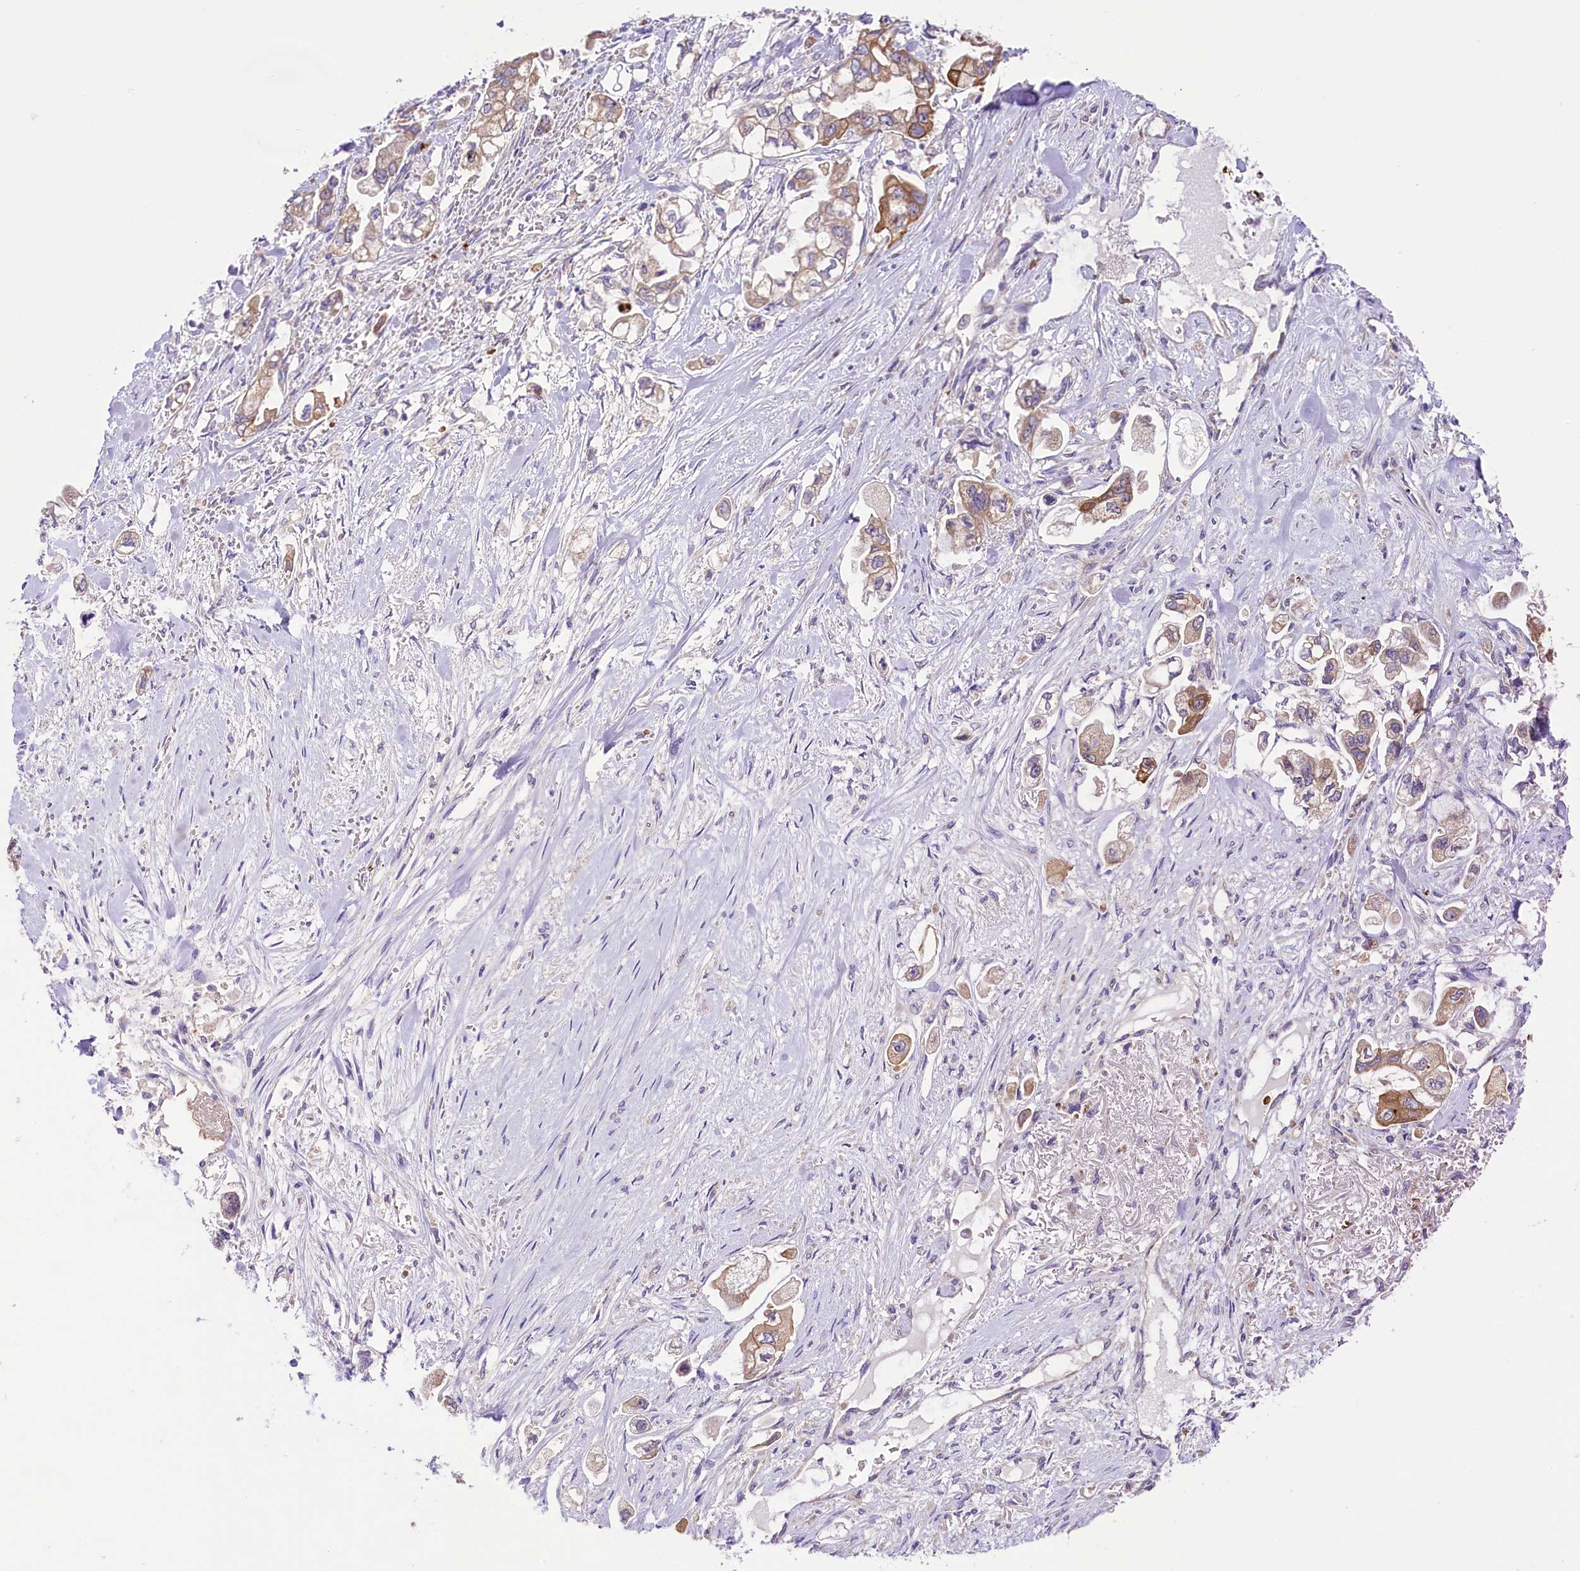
{"staining": {"intensity": "moderate", "quantity": "25%-75%", "location": "cytoplasmic/membranous"}, "tissue": "stomach cancer", "cell_type": "Tumor cells", "image_type": "cancer", "snomed": [{"axis": "morphology", "description": "Adenocarcinoma, NOS"}, {"axis": "topography", "description": "Stomach"}], "caption": "This image shows stomach cancer stained with IHC to label a protein in brown. The cytoplasmic/membranous of tumor cells show moderate positivity for the protein. Nuclei are counter-stained blue.", "gene": "LARP4", "patient": {"sex": "male", "age": 62}}